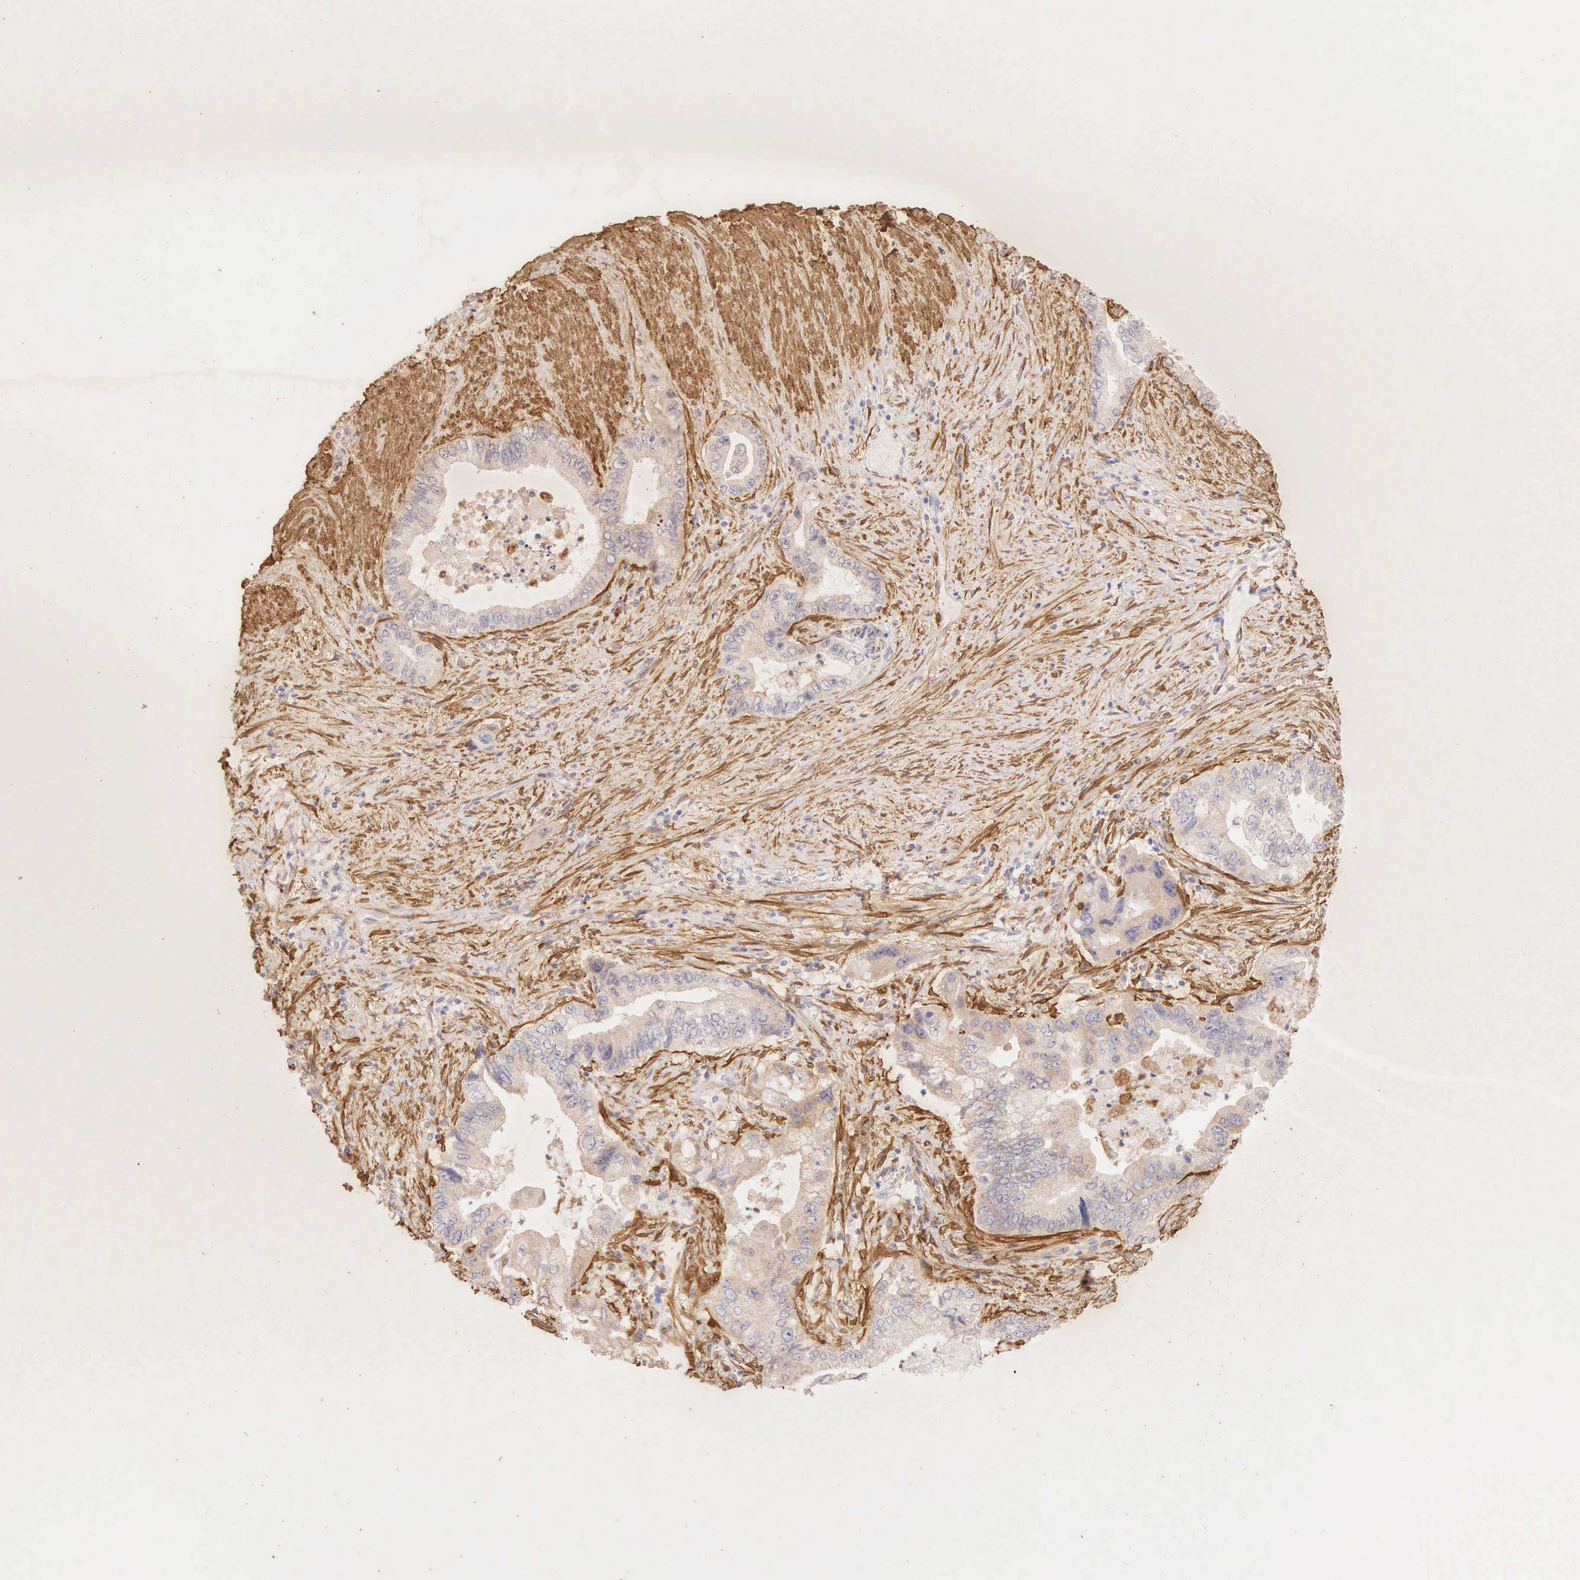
{"staining": {"intensity": "negative", "quantity": "none", "location": "none"}, "tissue": "pancreatic cancer", "cell_type": "Tumor cells", "image_type": "cancer", "snomed": [{"axis": "morphology", "description": "Adenocarcinoma, NOS"}, {"axis": "topography", "description": "Pancreas"}, {"axis": "topography", "description": "Stomach, upper"}], "caption": "The image reveals no significant positivity in tumor cells of adenocarcinoma (pancreatic).", "gene": "CNN1", "patient": {"sex": "male", "age": 77}}